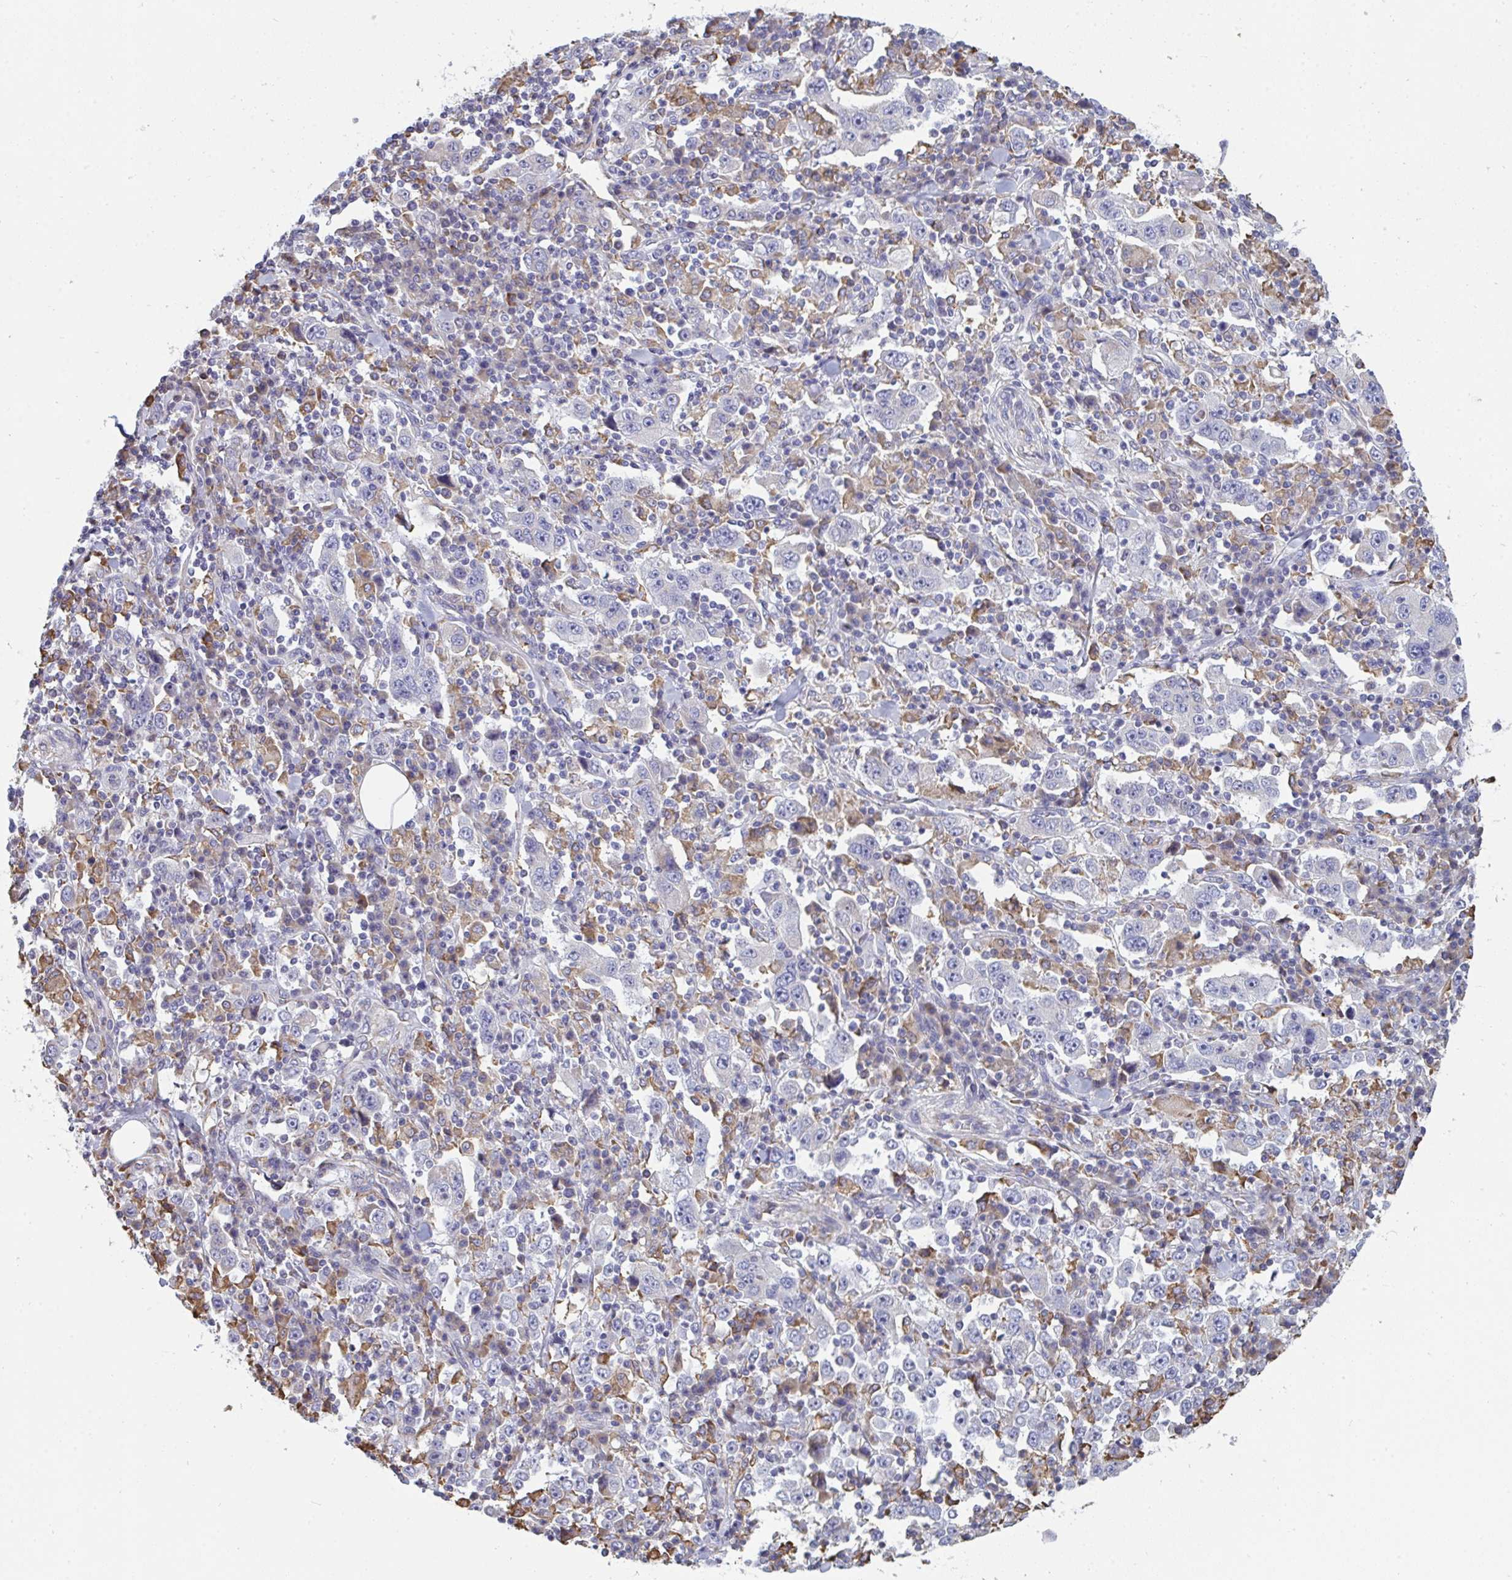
{"staining": {"intensity": "negative", "quantity": "none", "location": "none"}, "tissue": "stomach cancer", "cell_type": "Tumor cells", "image_type": "cancer", "snomed": [{"axis": "morphology", "description": "Normal tissue, NOS"}, {"axis": "morphology", "description": "Adenocarcinoma, NOS"}, {"axis": "topography", "description": "Stomach, upper"}, {"axis": "topography", "description": "Stomach"}], "caption": "Human stomach cancer (adenocarcinoma) stained for a protein using immunohistochemistry (IHC) reveals no positivity in tumor cells.", "gene": "MYMK", "patient": {"sex": "male", "age": 59}}